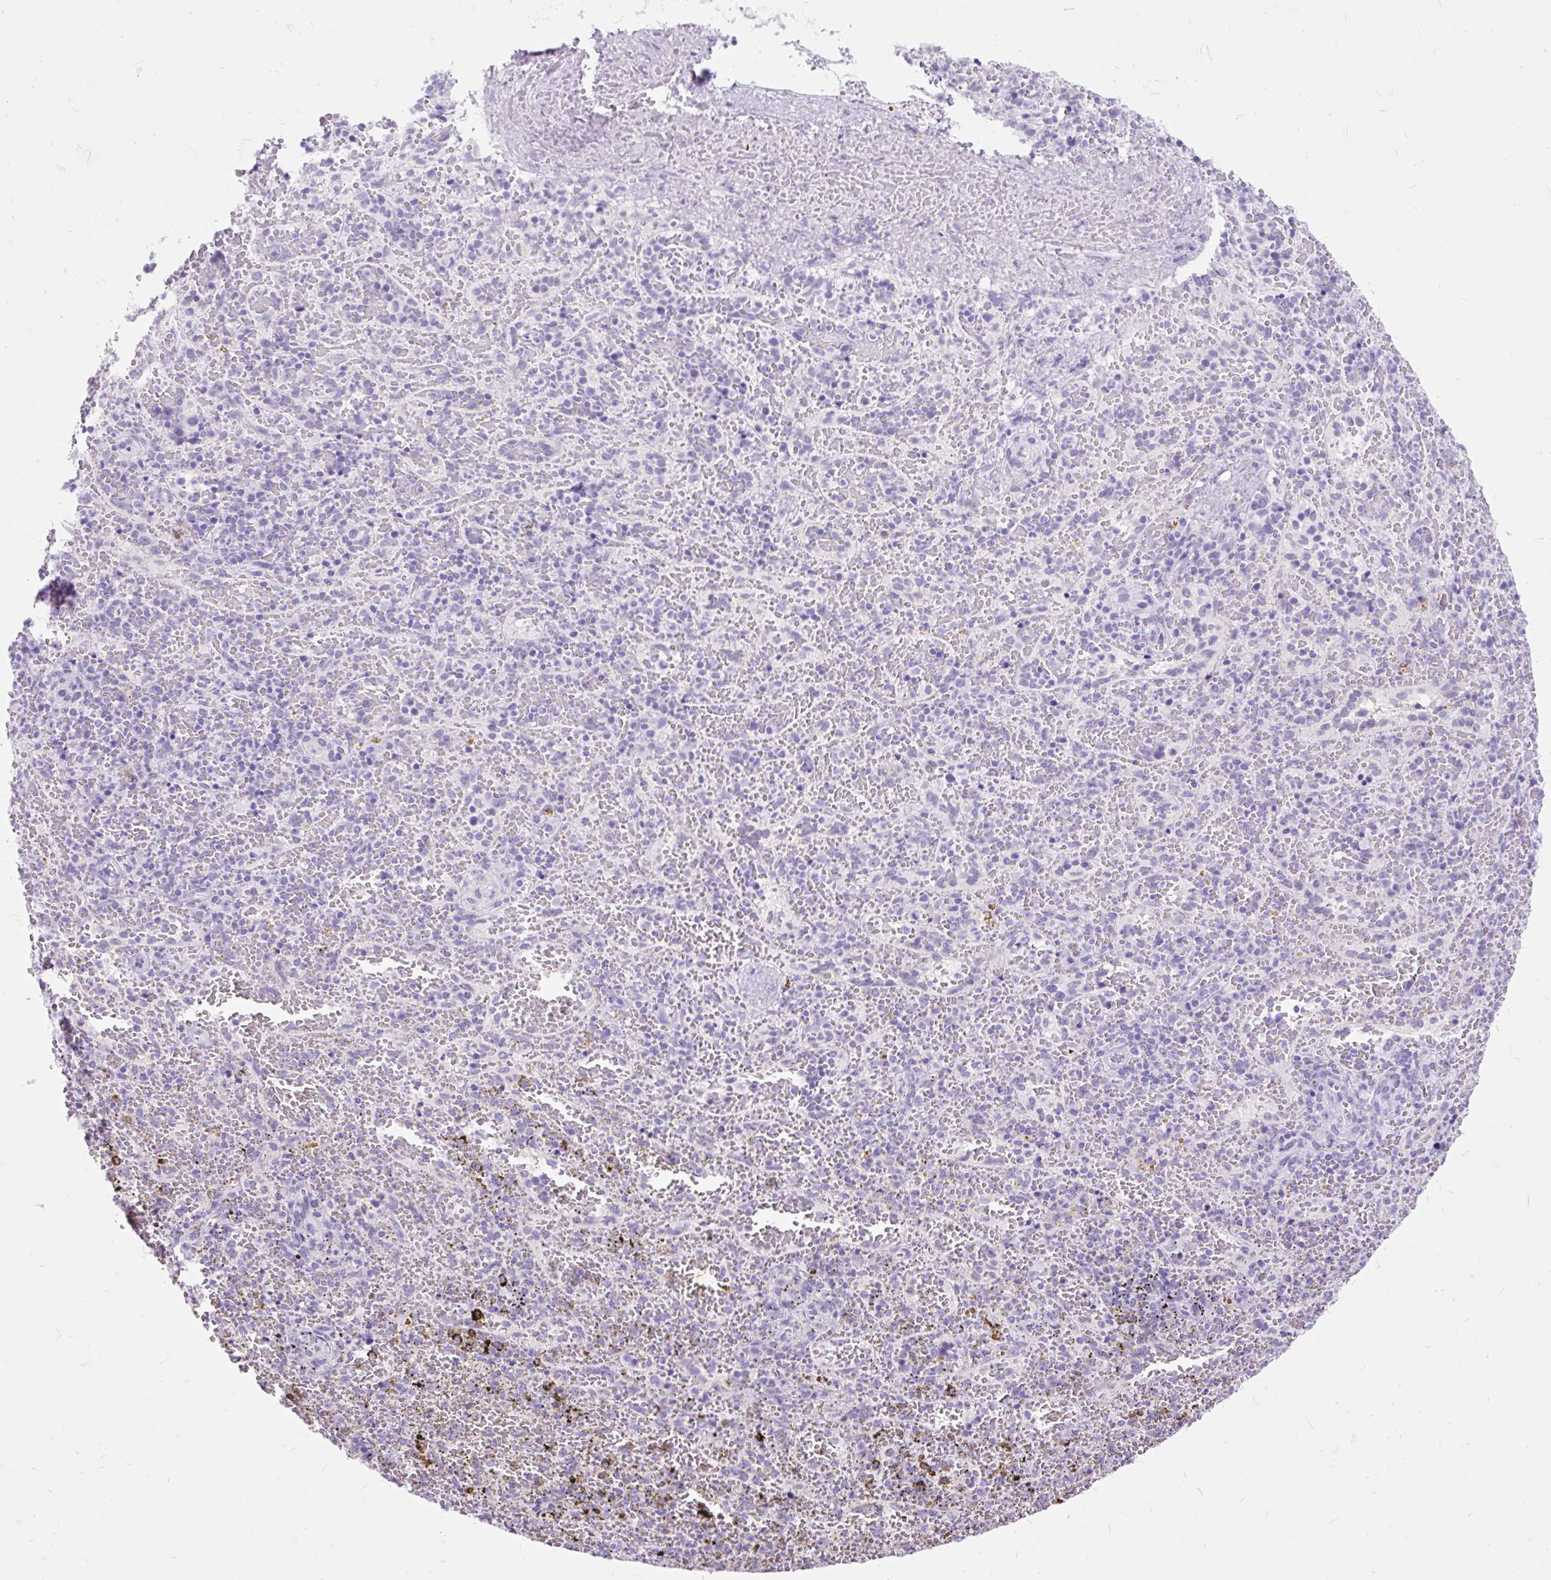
{"staining": {"intensity": "negative", "quantity": "none", "location": "none"}, "tissue": "spleen", "cell_type": "Cells in red pulp", "image_type": "normal", "snomed": [{"axis": "morphology", "description": "Normal tissue, NOS"}, {"axis": "topography", "description": "Spleen"}], "caption": "This is an immunohistochemistry photomicrograph of normal human spleen. There is no staining in cells in red pulp.", "gene": "SCGB1A1", "patient": {"sex": "female", "age": 50}}